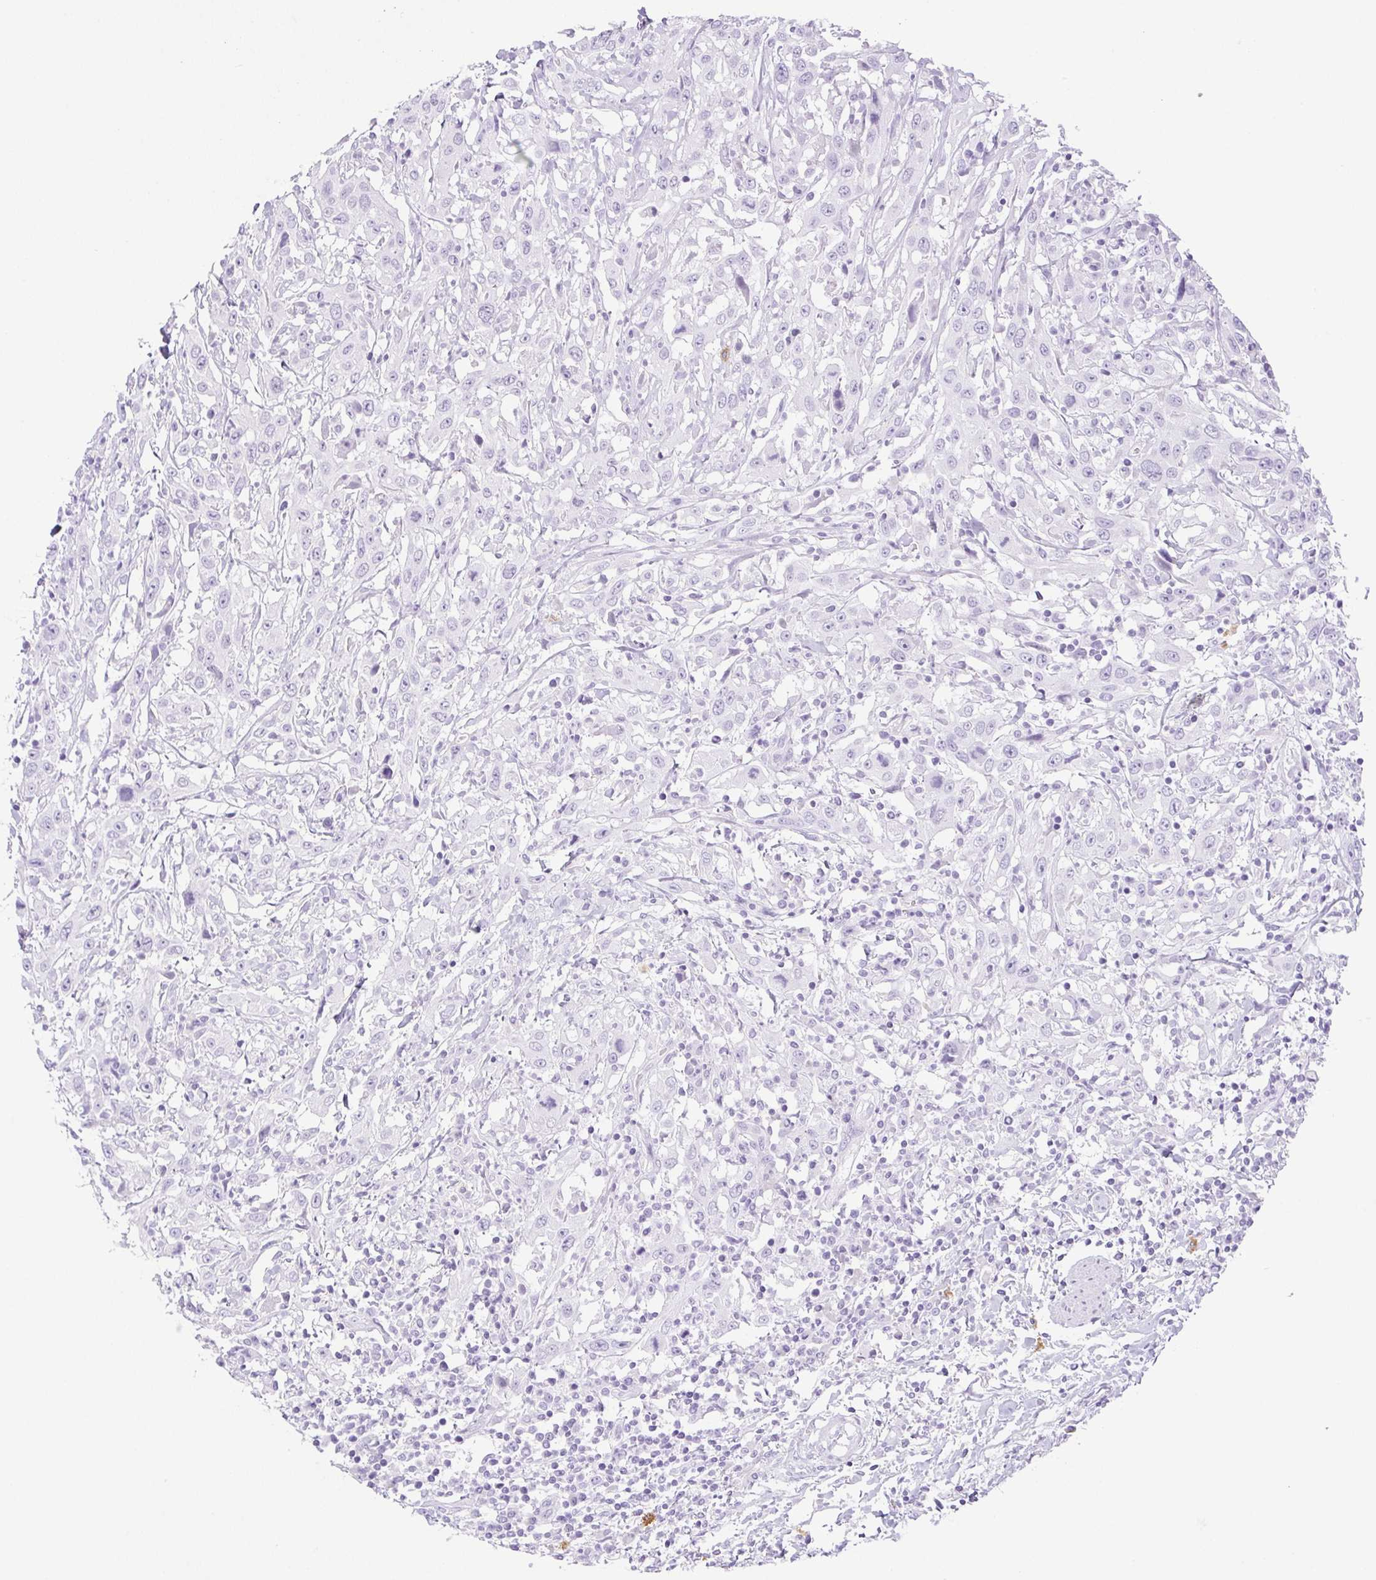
{"staining": {"intensity": "negative", "quantity": "none", "location": "none"}, "tissue": "urothelial cancer", "cell_type": "Tumor cells", "image_type": "cancer", "snomed": [{"axis": "morphology", "description": "Urothelial carcinoma, High grade"}, {"axis": "topography", "description": "Urinary bladder"}], "caption": "Histopathology image shows no protein positivity in tumor cells of high-grade urothelial carcinoma tissue.", "gene": "PAPPA2", "patient": {"sex": "male", "age": 61}}